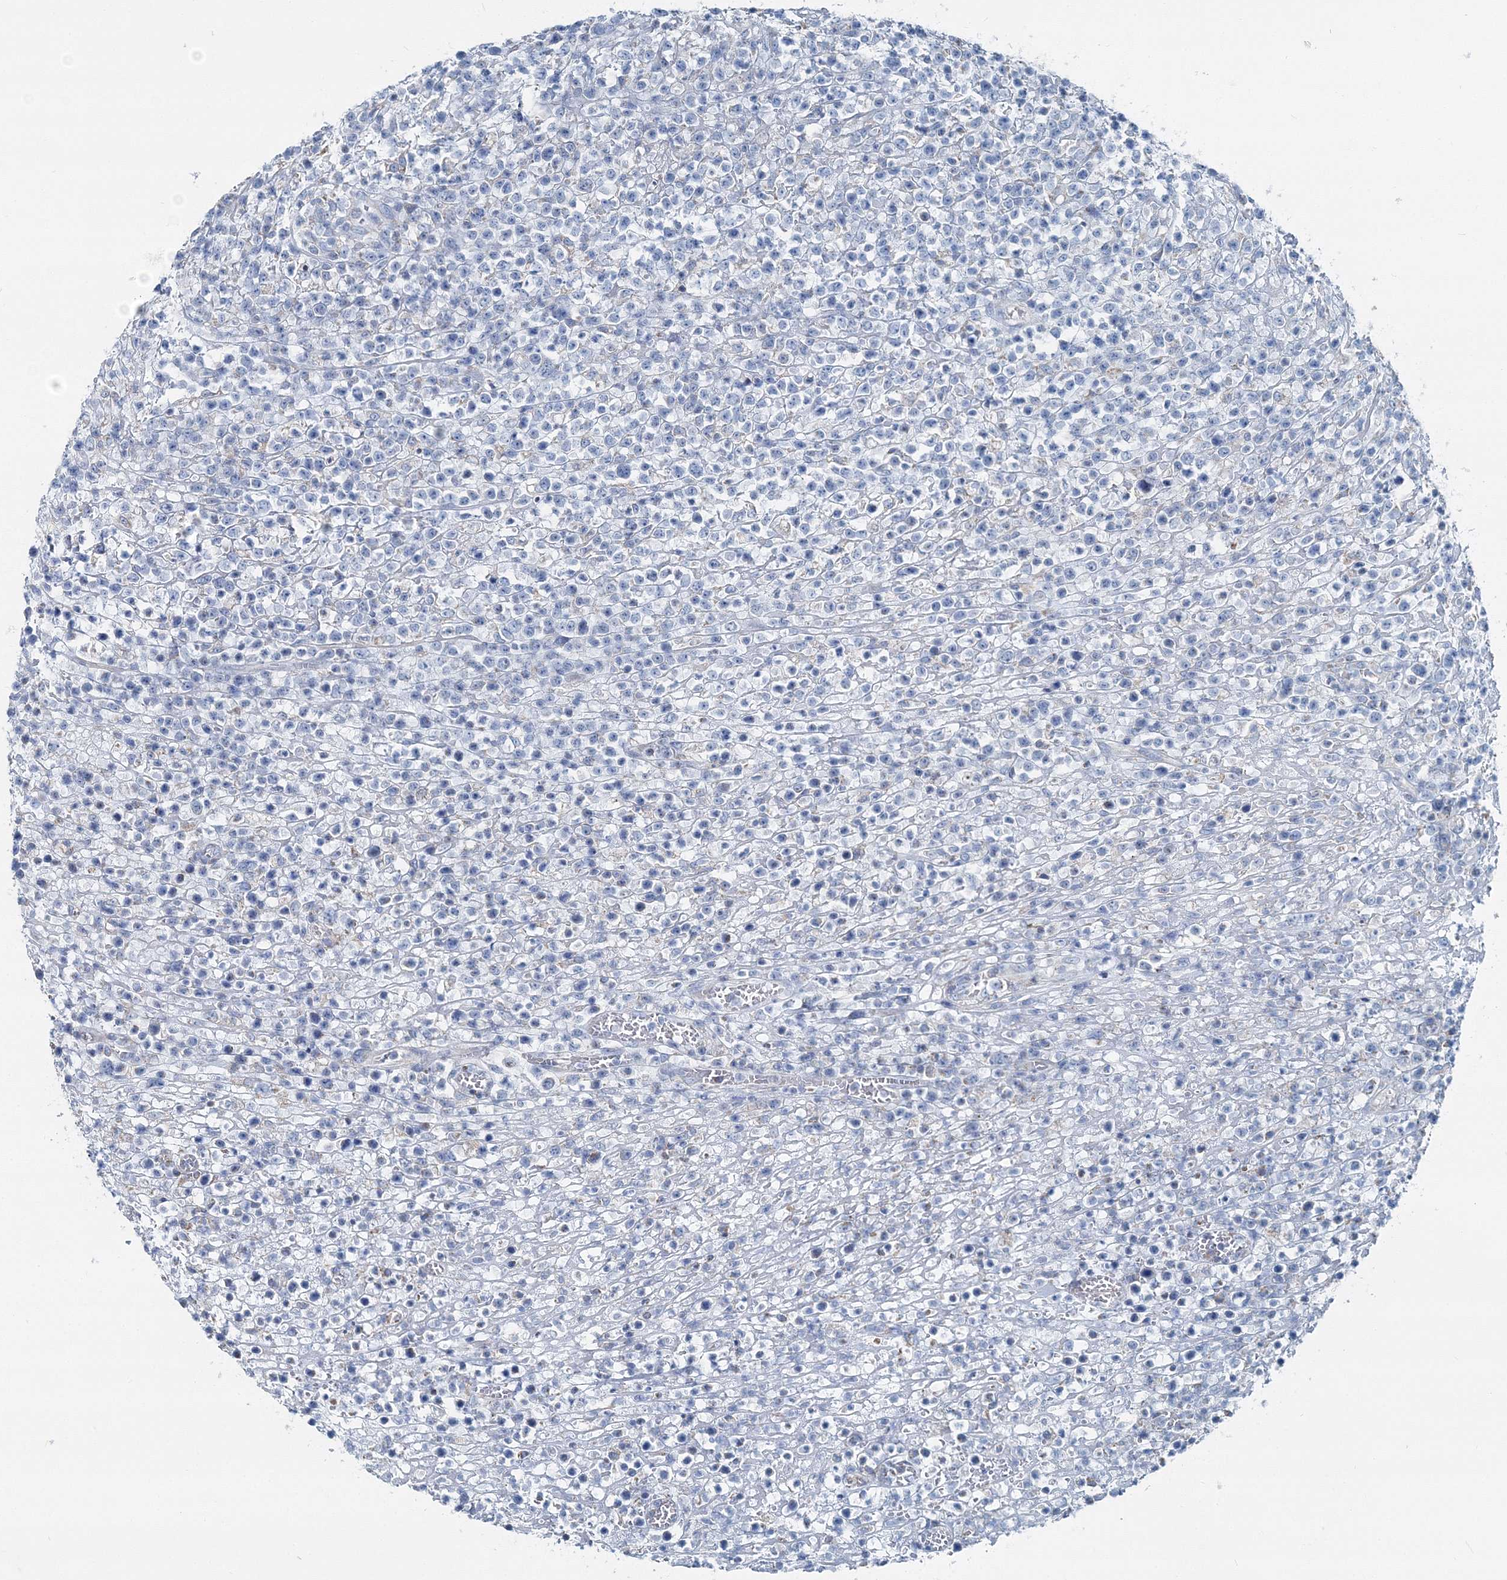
{"staining": {"intensity": "negative", "quantity": "none", "location": "none"}, "tissue": "lymphoma", "cell_type": "Tumor cells", "image_type": "cancer", "snomed": [{"axis": "morphology", "description": "Malignant lymphoma, non-Hodgkin's type, High grade"}, {"axis": "topography", "description": "Colon"}], "caption": "The immunohistochemistry (IHC) micrograph has no significant expression in tumor cells of high-grade malignant lymphoma, non-Hodgkin's type tissue.", "gene": "GABARAPL2", "patient": {"sex": "female", "age": 53}}